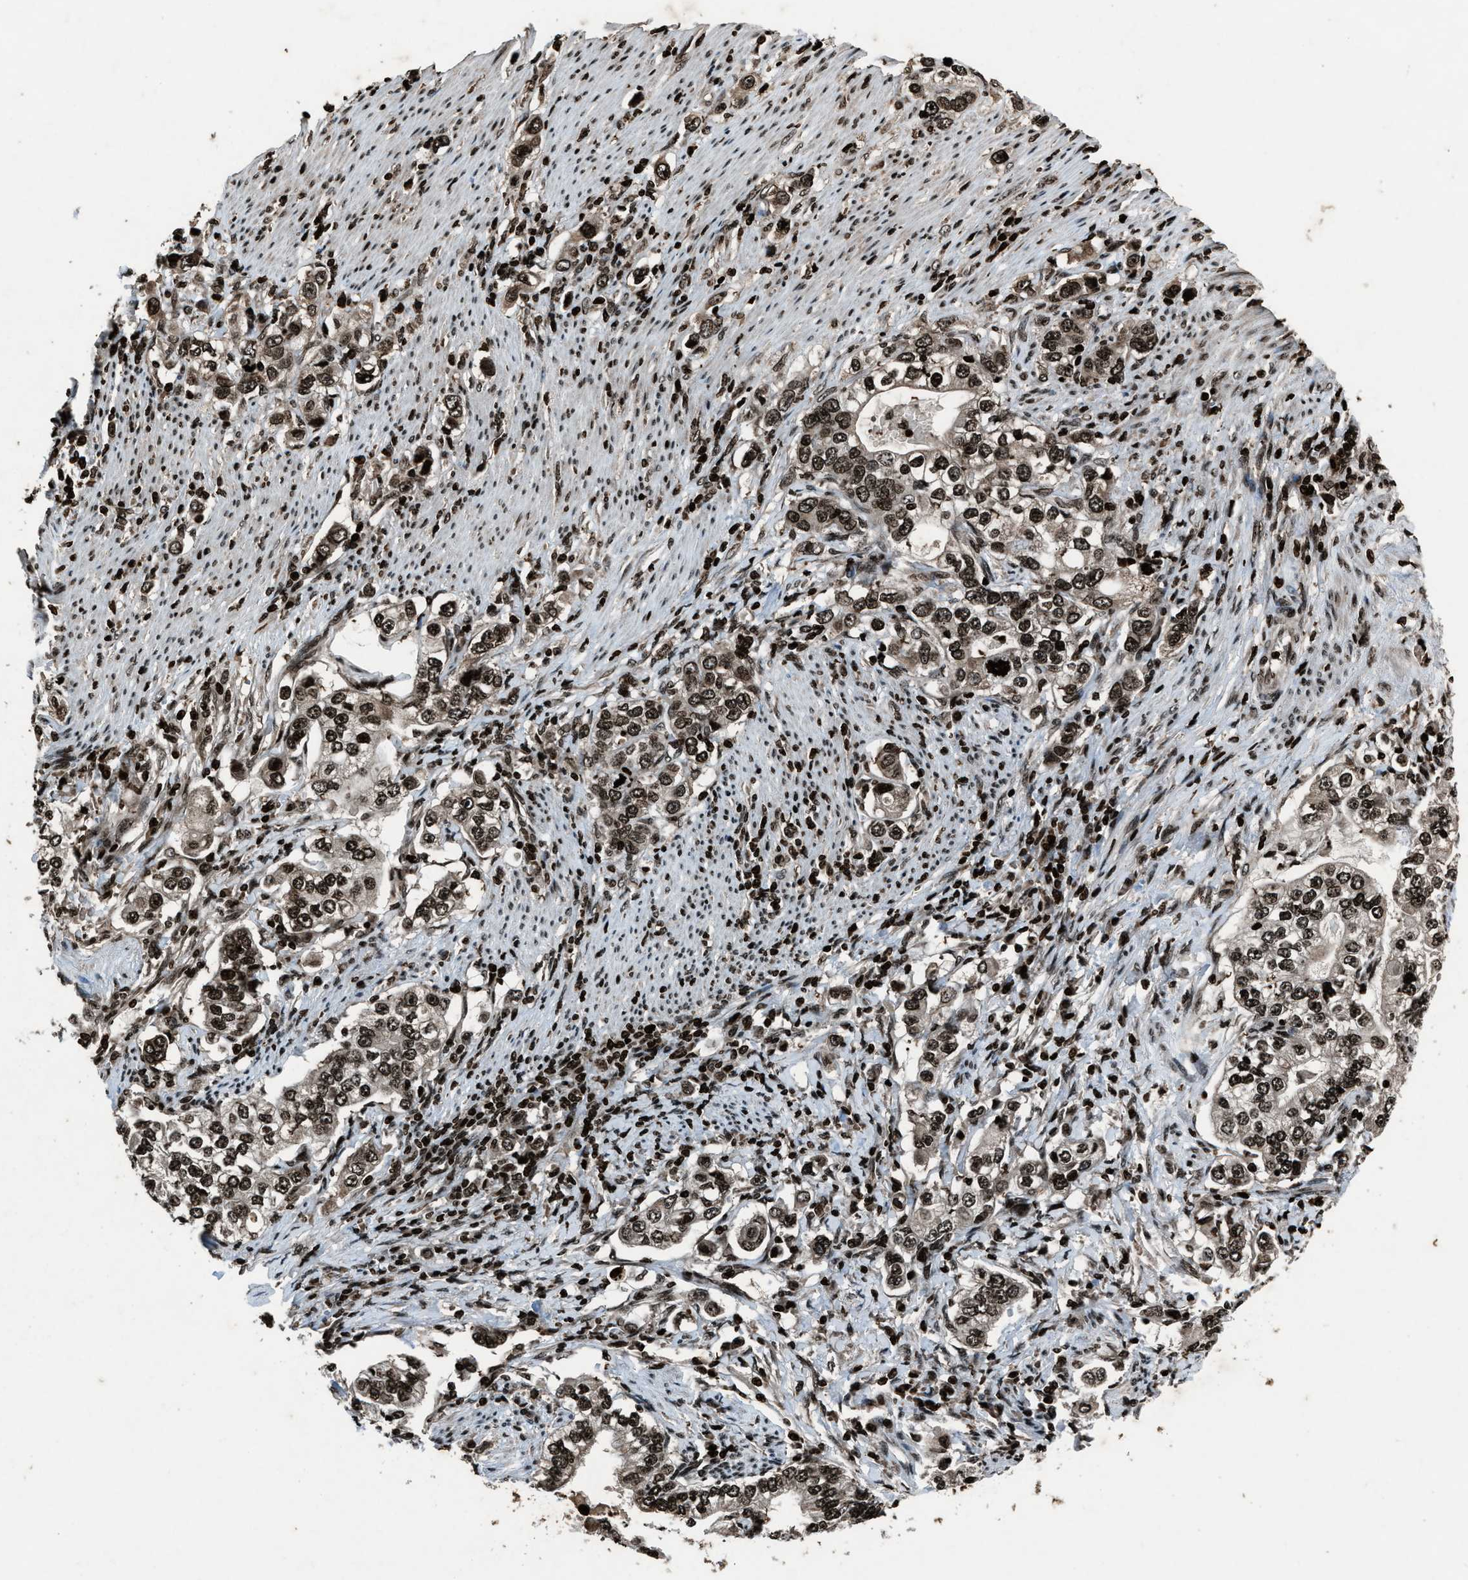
{"staining": {"intensity": "strong", "quantity": ">75%", "location": "nuclear"}, "tissue": "stomach cancer", "cell_type": "Tumor cells", "image_type": "cancer", "snomed": [{"axis": "morphology", "description": "Adenocarcinoma, NOS"}, {"axis": "topography", "description": "Stomach, lower"}], "caption": "High-power microscopy captured an immunohistochemistry (IHC) photomicrograph of stomach adenocarcinoma, revealing strong nuclear staining in approximately >75% of tumor cells.", "gene": "H4C1", "patient": {"sex": "female", "age": 72}}